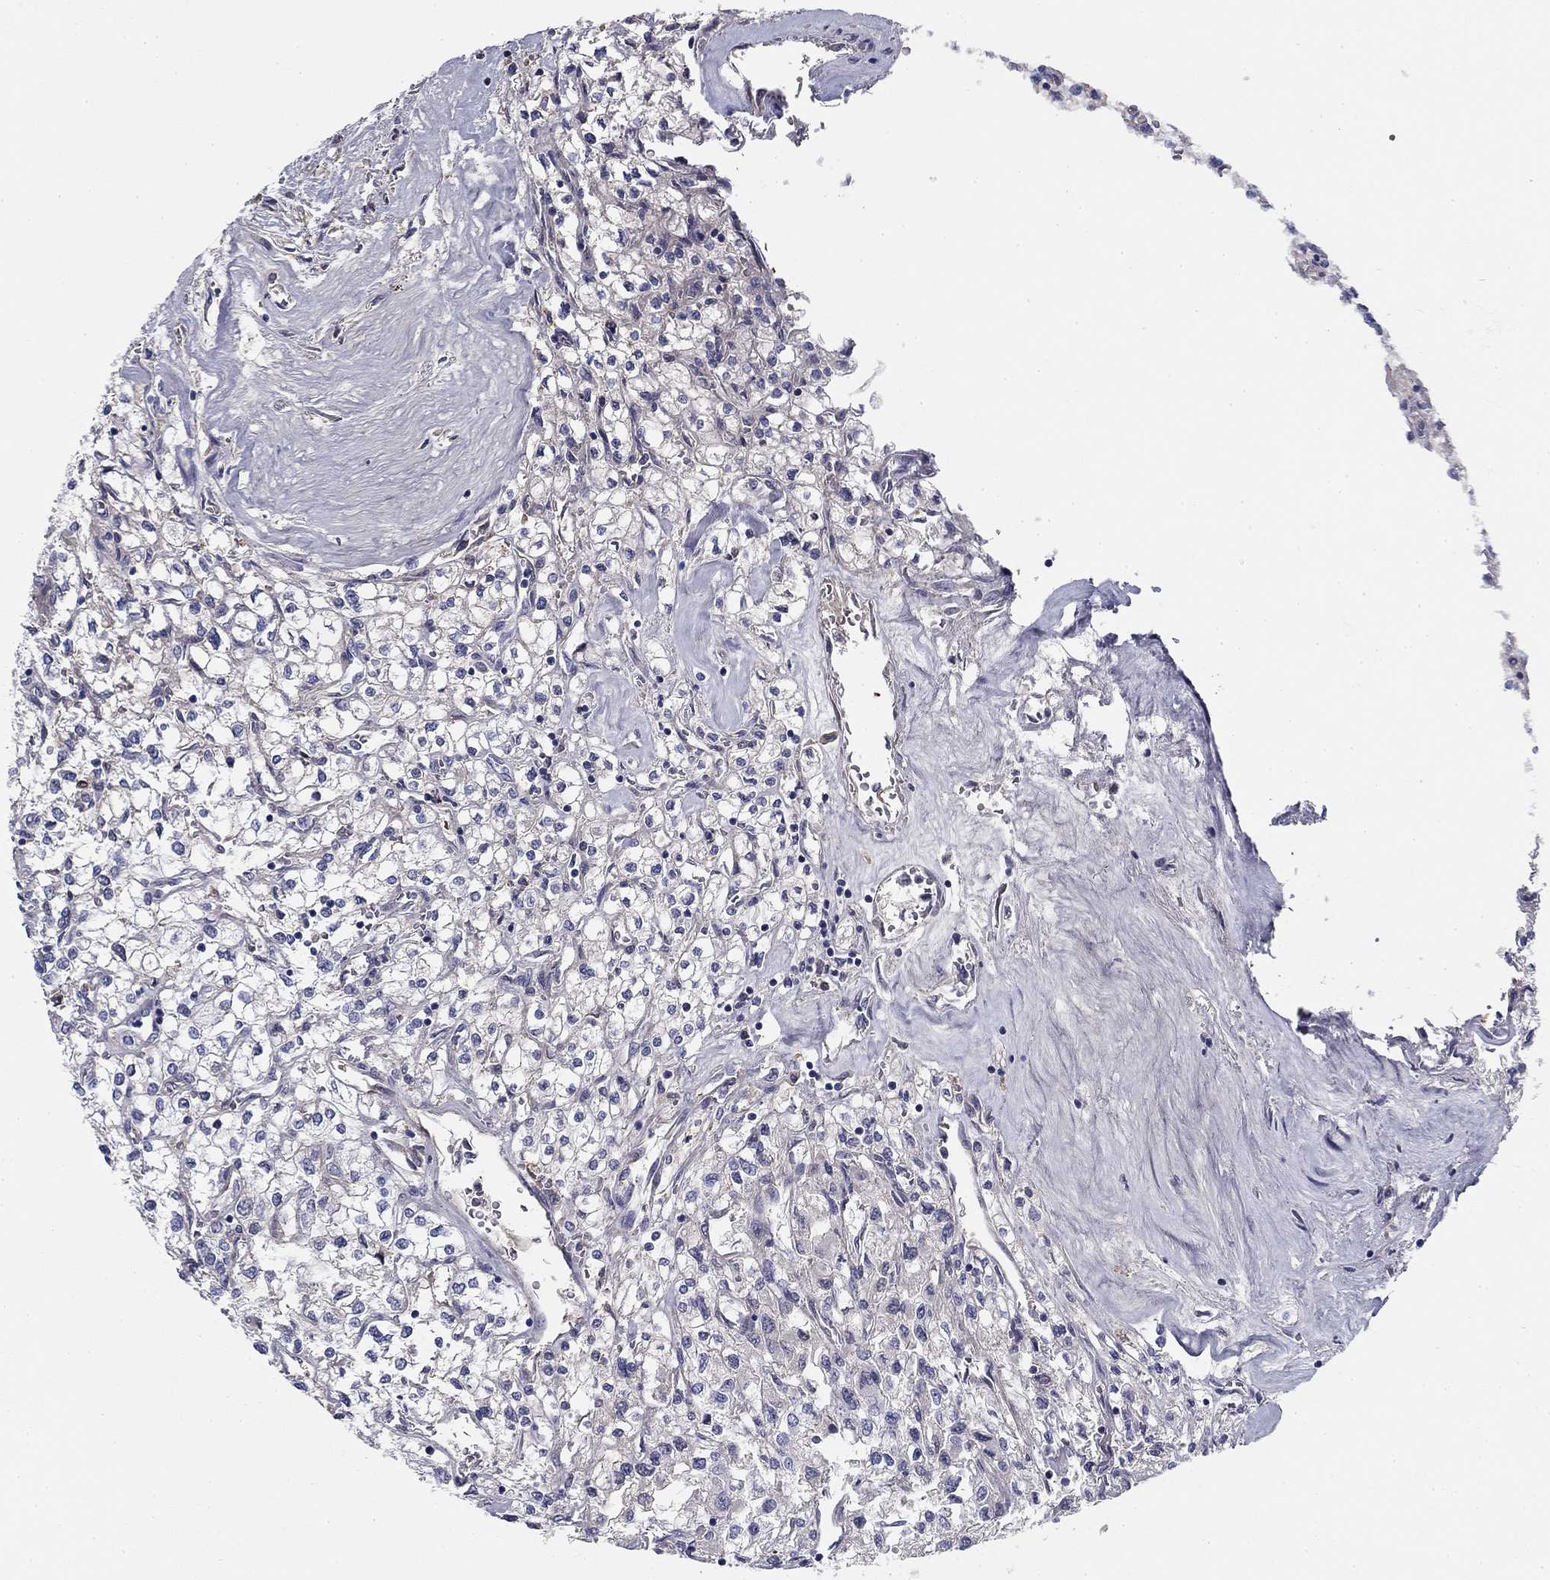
{"staining": {"intensity": "negative", "quantity": "none", "location": "none"}, "tissue": "renal cancer", "cell_type": "Tumor cells", "image_type": "cancer", "snomed": [{"axis": "morphology", "description": "Adenocarcinoma, NOS"}, {"axis": "topography", "description": "Kidney"}], "caption": "Tumor cells are negative for brown protein staining in renal cancer.", "gene": "CPLX4", "patient": {"sex": "male", "age": 80}}